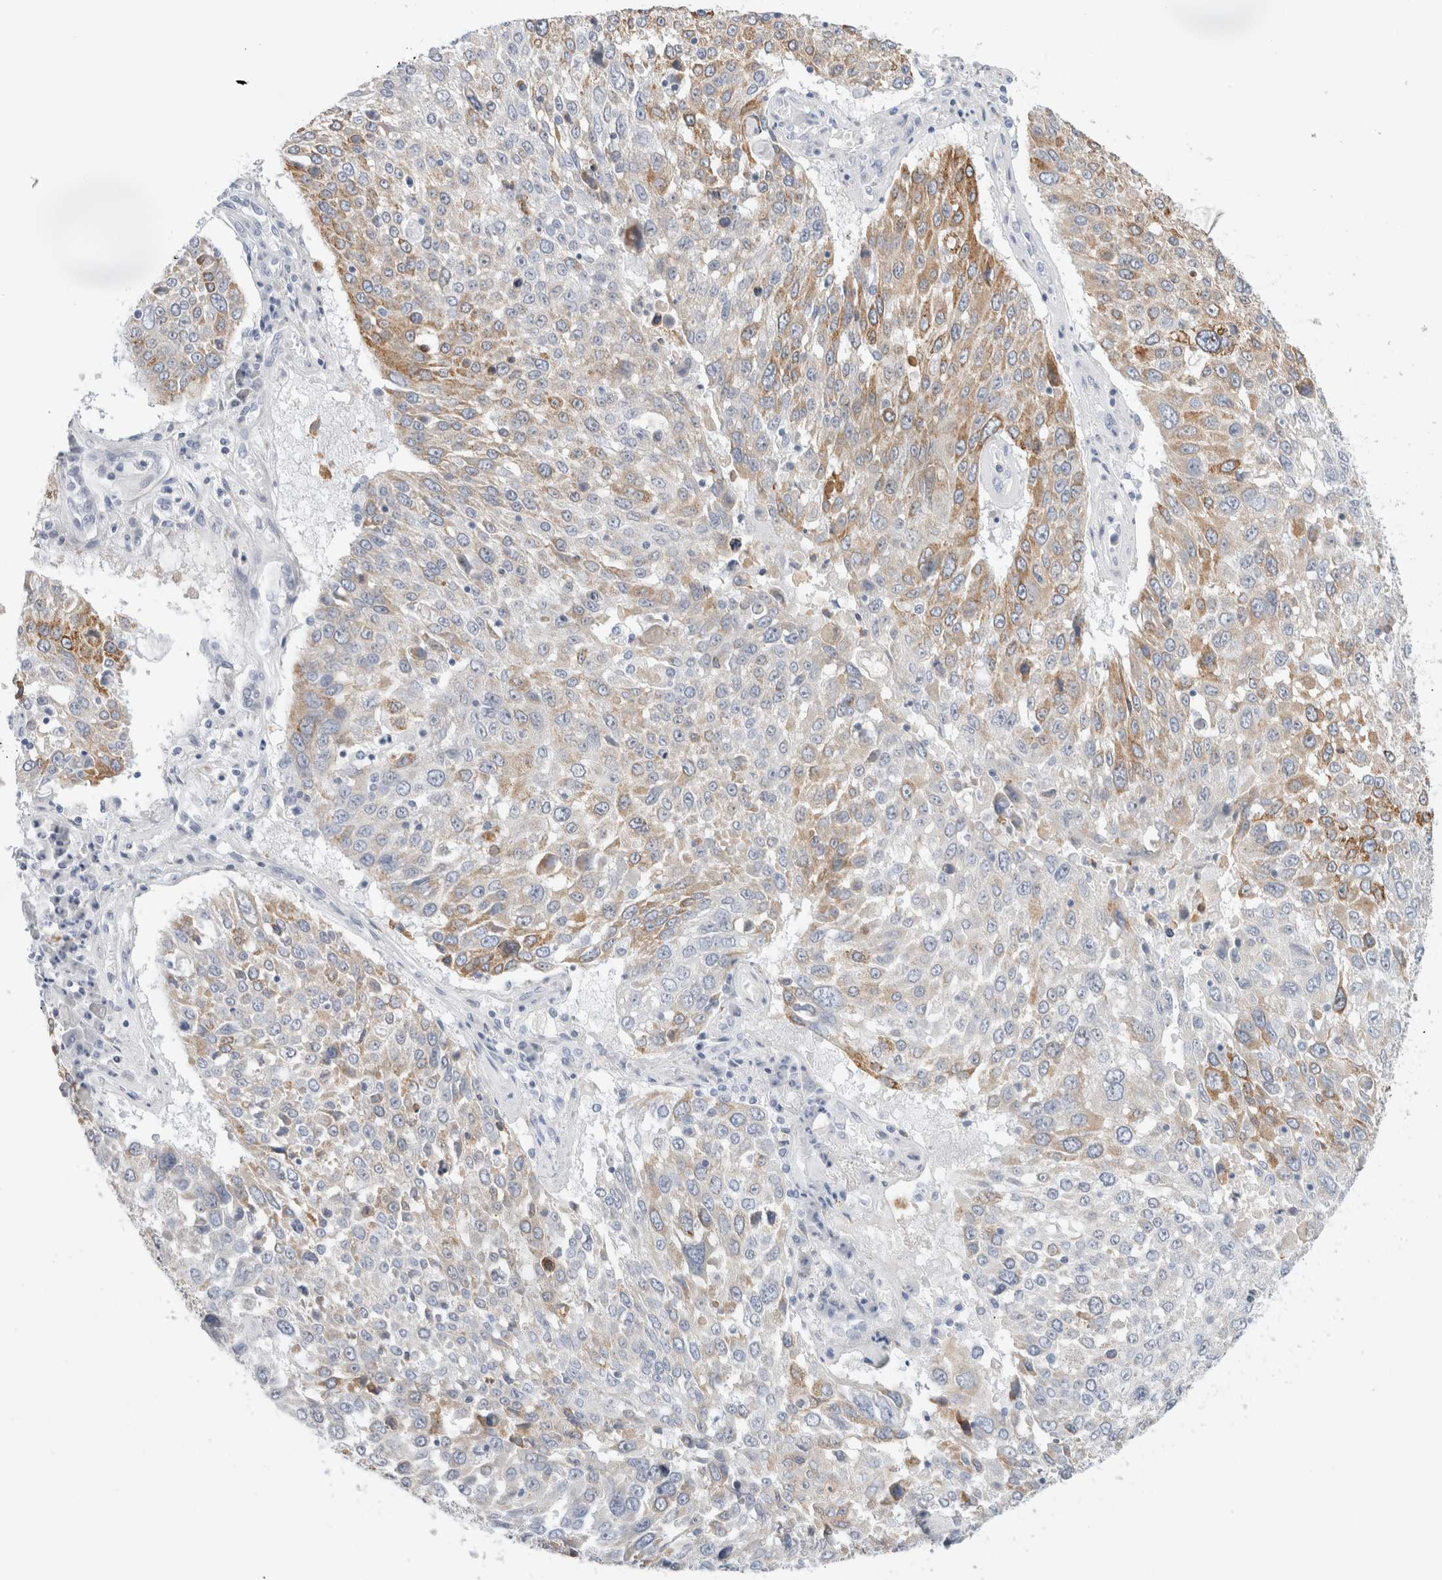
{"staining": {"intensity": "moderate", "quantity": "25%-75%", "location": "cytoplasmic/membranous"}, "tissue": "lung cancer", "cell_type": "Tumor cells", "image_type": "cancer", "snomed": [{"axis": "morphology", "description": "Squamous cell carcinoma, NOS"}, {"axis": "topography", "description": "Lung"}], "caption": "Squamous cell carcinoma (lung) stained with a protein marker shows moderate staining in tumor cells.", "gene": "MUC15", "patient": {"sex": "male", "age": 65}}